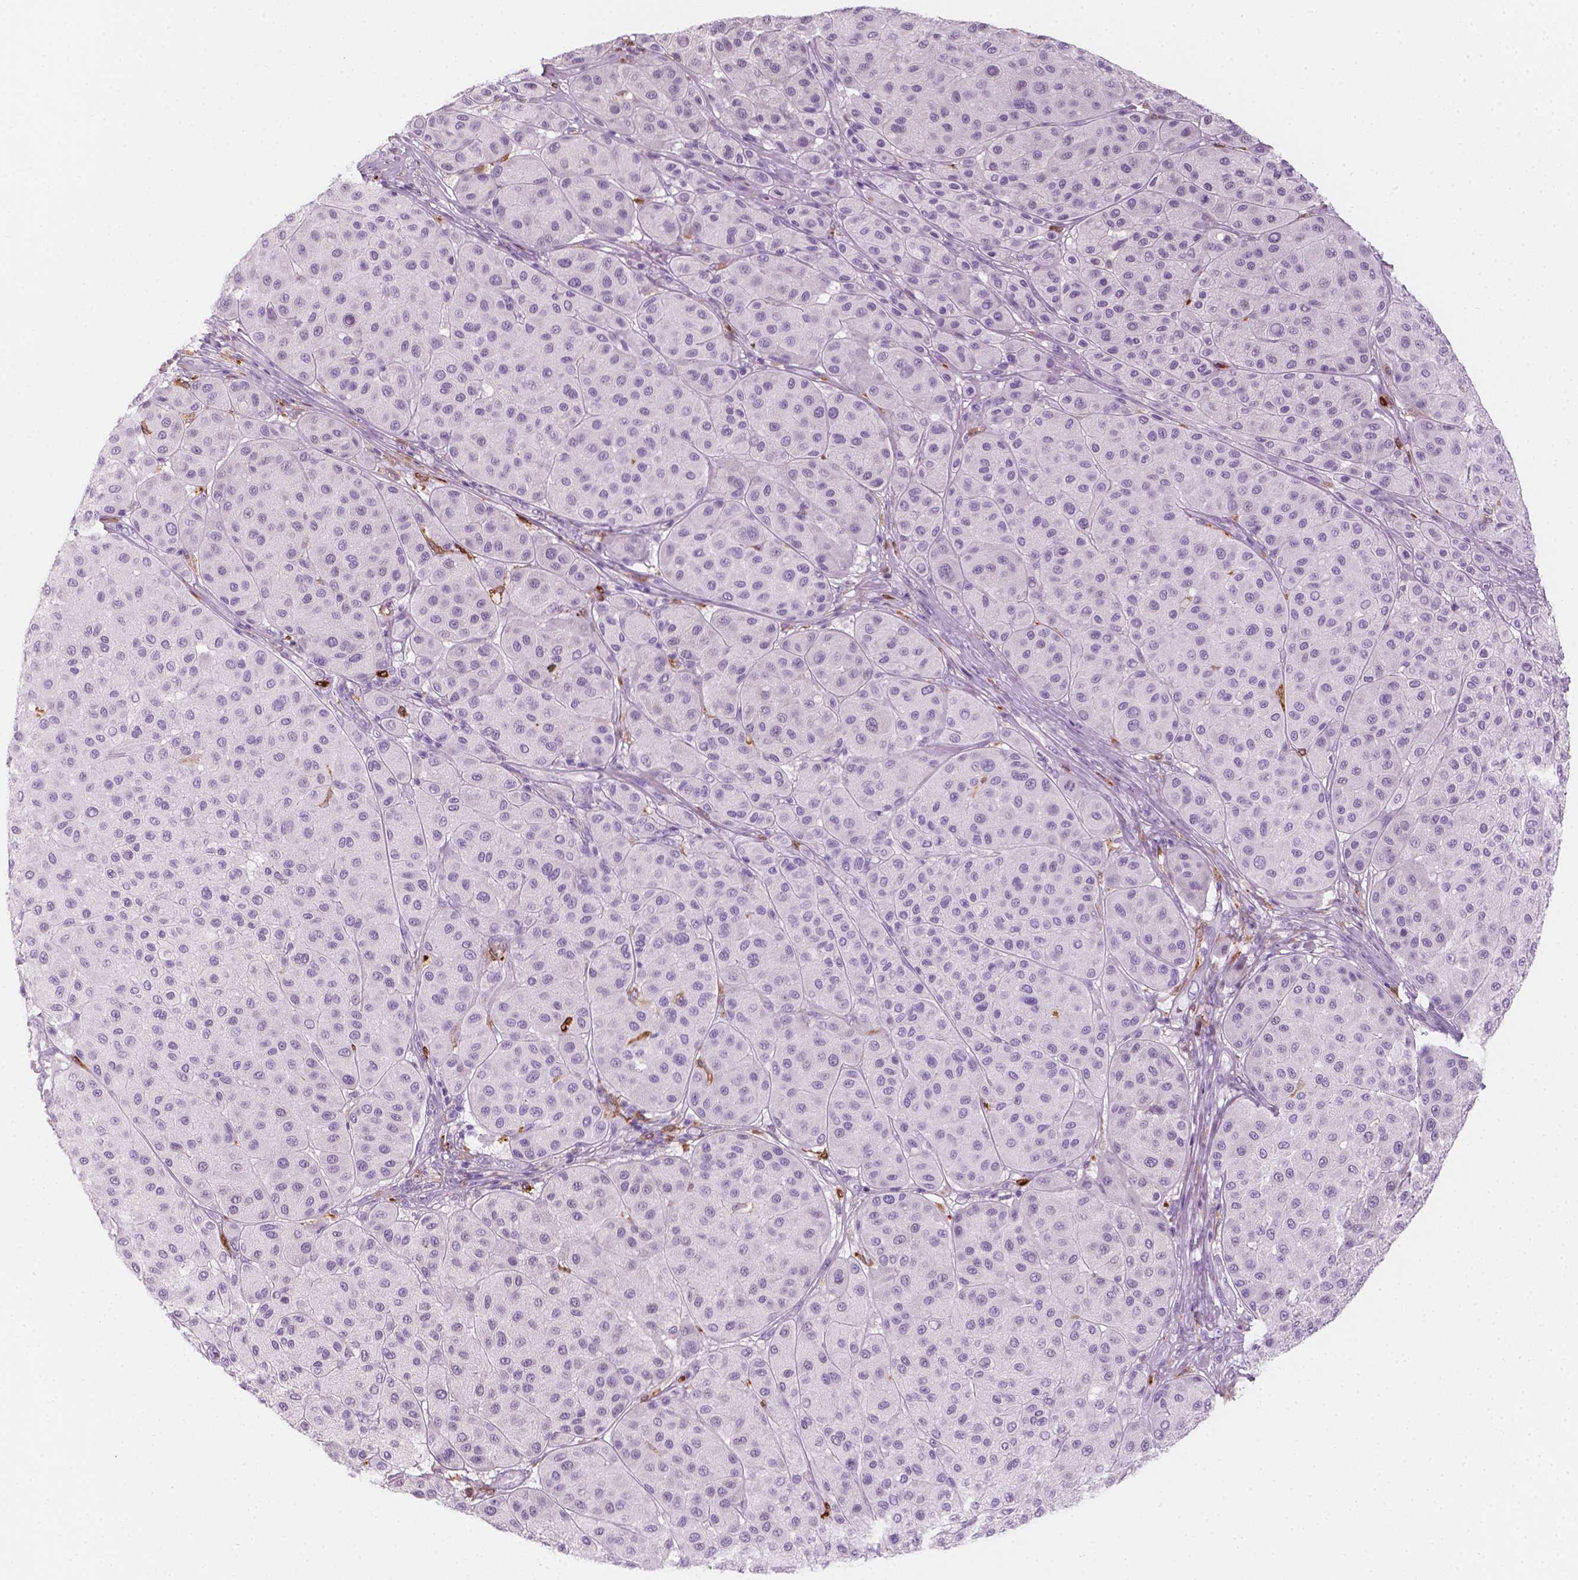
{"staining": {"intensity": "negative", "quantity": "none", "location": "none"}, "tissue": "melanoma", "cell_type": "Tumor cells", "image_type": "cancer", "snomed": [{"axis": "morphology", "description": "Malignant melanoma, Metastatic site"}, {"axis": "topography", "description": "Smooth muscle"}], "caption": "Immunohistochemistry (IHC) of human melanoma displays no staining in tumor cells.", "gene": "CES1", "patient": {"sex": "male", "age": 41}}